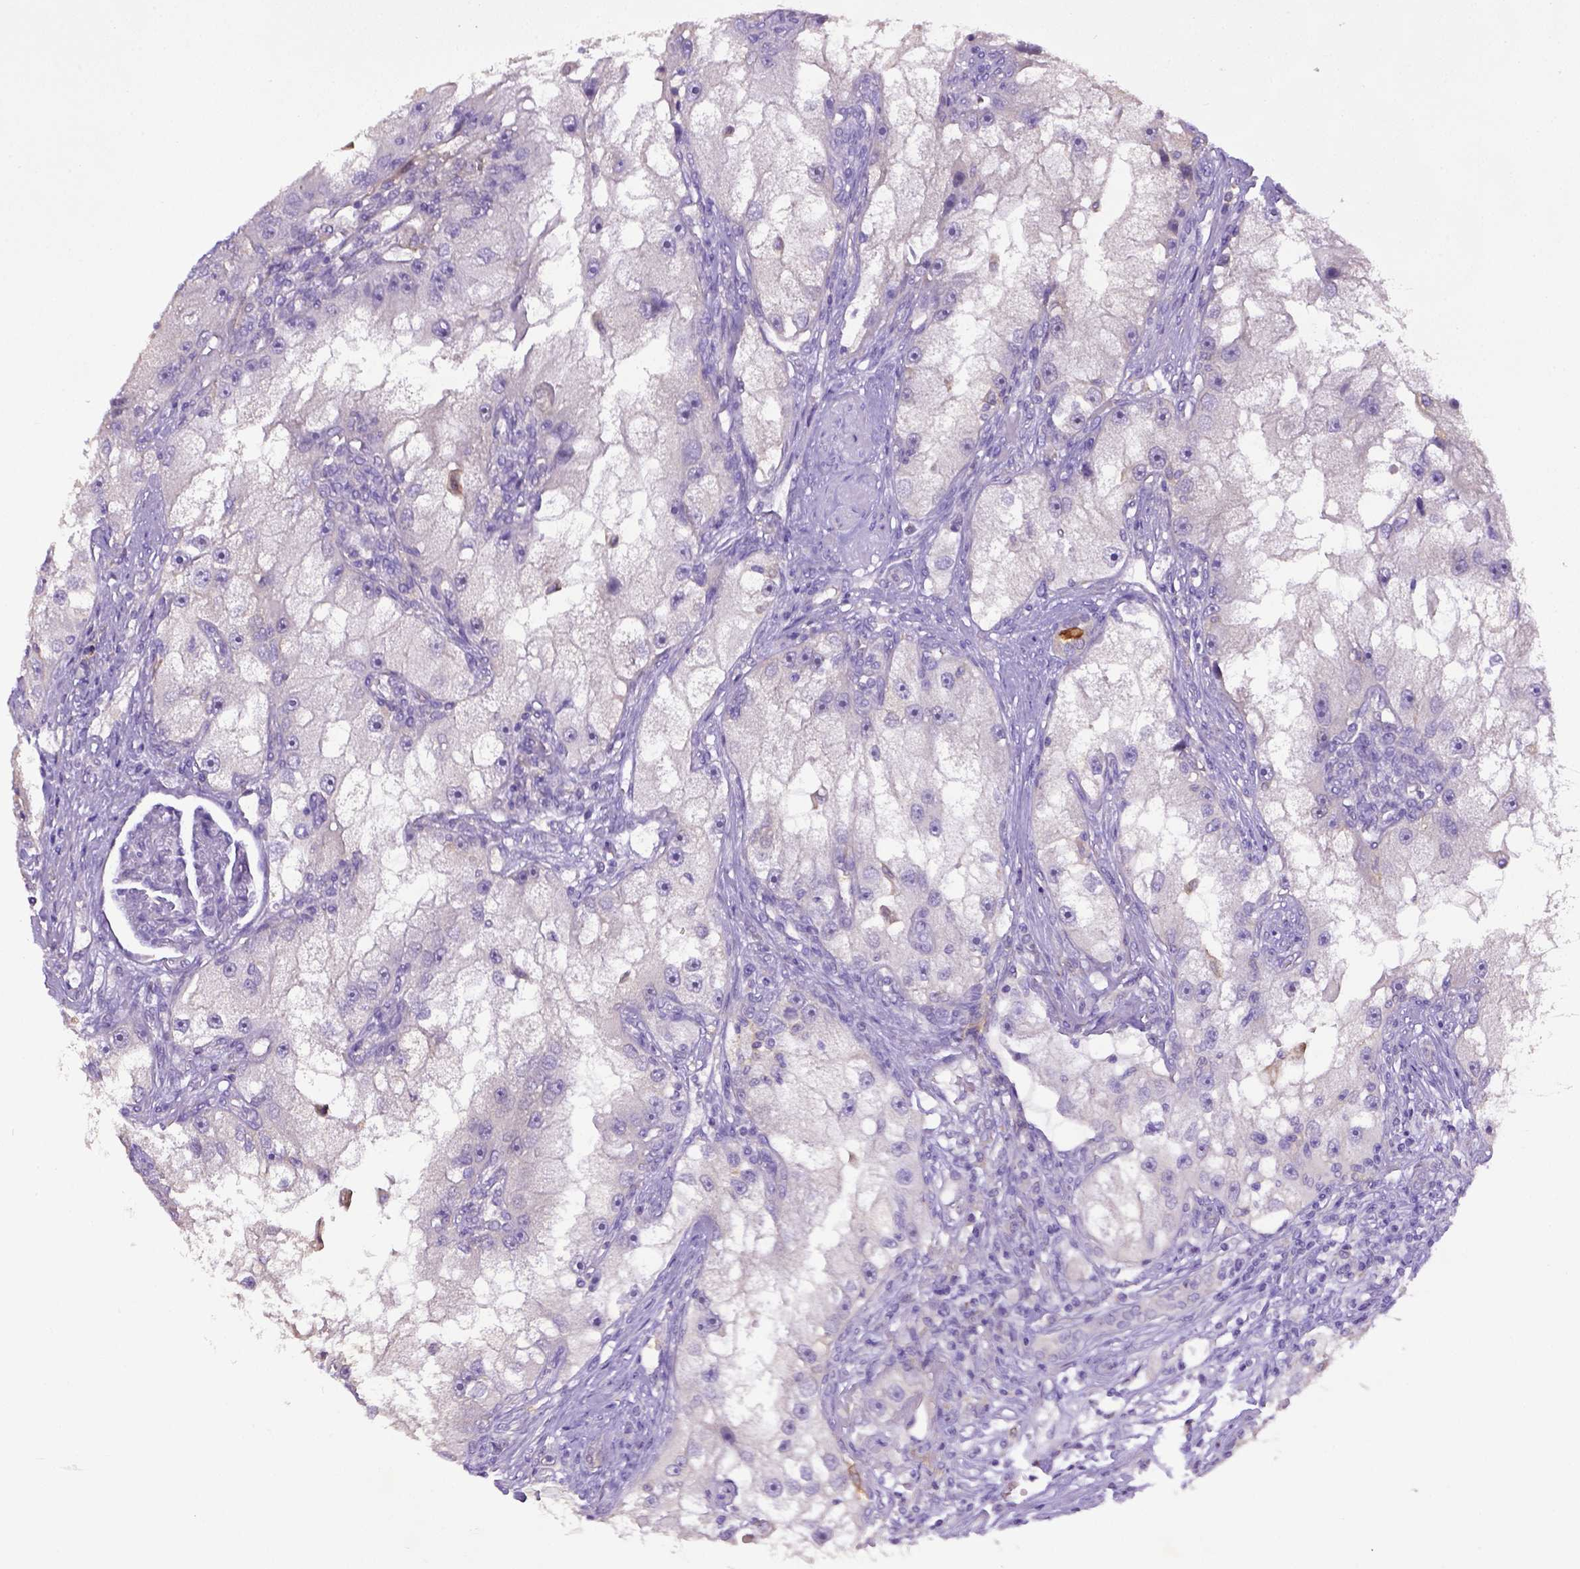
{"staining": {"intensity": "negative", "quantity": "none", "location": "none"}, "tissue": "renal cancer", "cell_type": "Tumor cells", "image_type": "cancer", "snomed": [{"axis": "morphology", "description": "Adenocarcinoma, NOS"}, {"axis": "topography", "description": "Kidney"}], "caption": "The image displays no significant staining in tumor cells of adenocarcinoma (renal).", "gene": "CD40", "patient": {"sex": "male", "age": 63}}